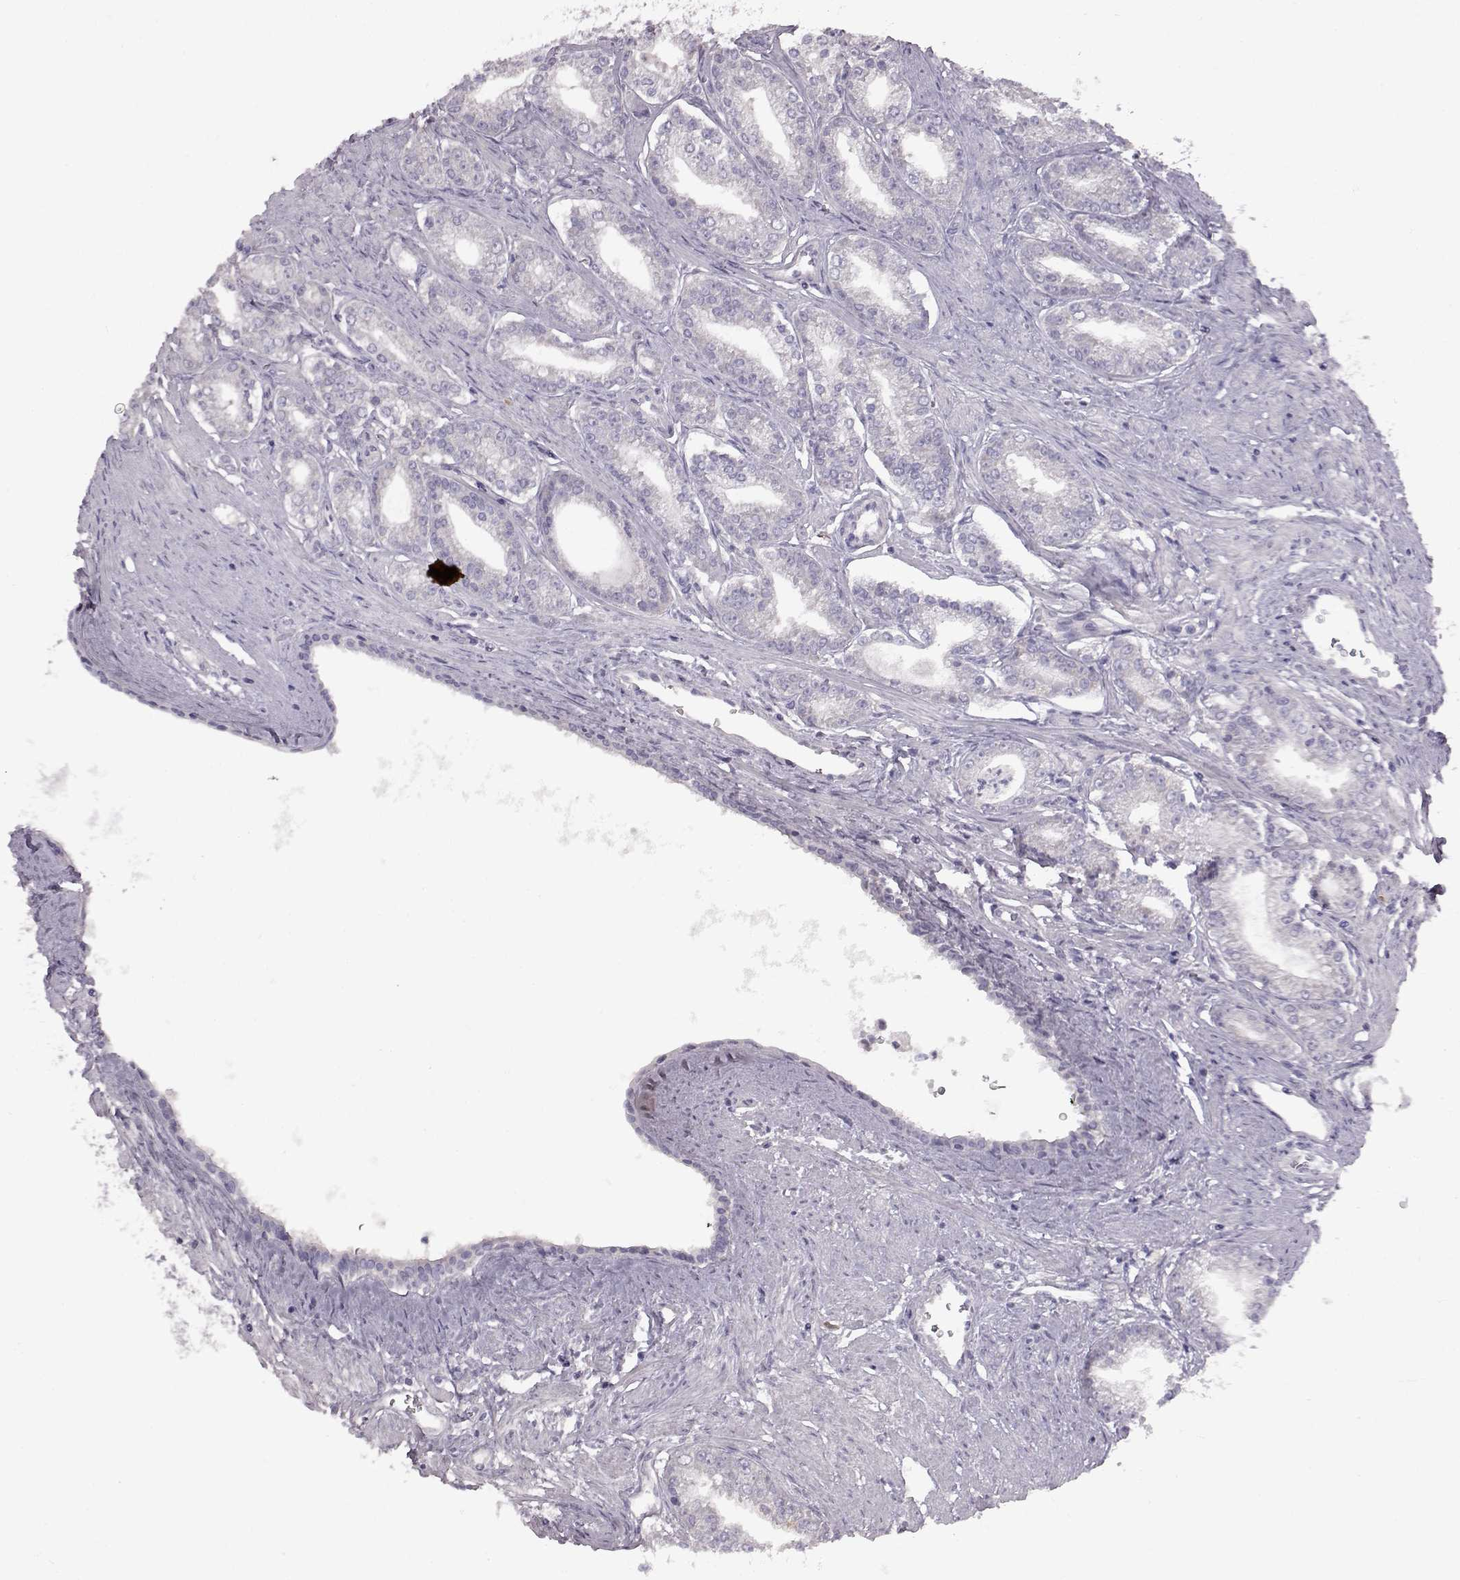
{"staining": {"intensity": "negative", "quantity": "none", "location": "none"}, "tissue": "prostate cancer", "cell_type": "Tumor cells", "image_type": "cancer", "snomed": [{"axis": "morphology", "description": "Adenocarcinoma, NOS"}, {"axis": "topography", "description": "Prostate"}], "caption": "Tumor cells are negative for brown protein staining in prostate cancer (adenocarcinoma).", "gene": "ADGRG2", "patient": {"sex": "male", "age": 71}}